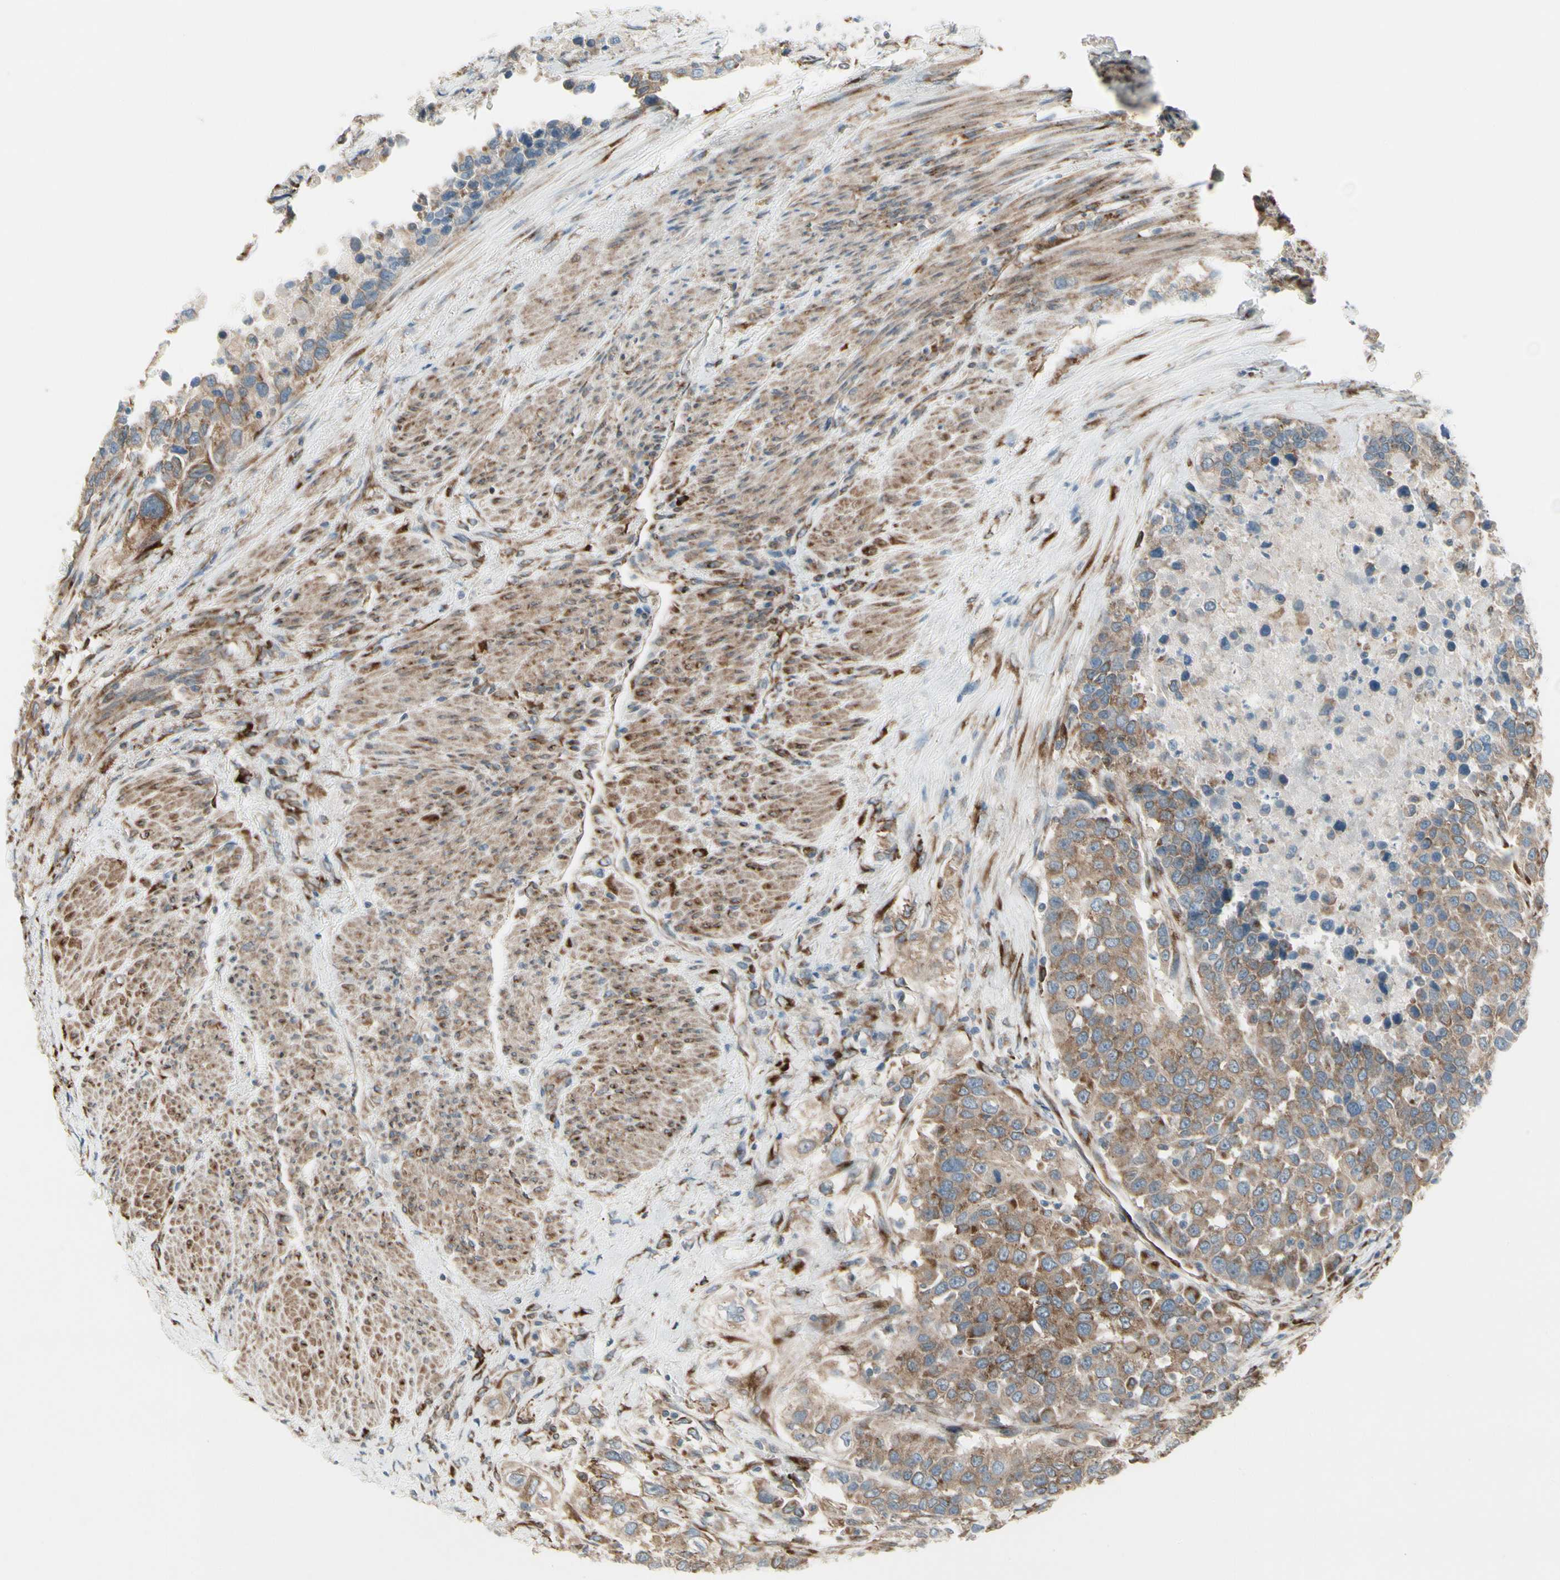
{"staining": {"intensity": "moderate", "quantity": ">75%", "location": "cytoplasmic/membranous"}, "tissue": "urothelial cancer", "cell_type": "Tumor cells", "image_type": "cancer", "snomed": [{"axis": "morphology", "description": "Urothelial carcinoma, High grade"}, {"axis": "topography", "description": "Urinary bladder"}], "caption": "Moderate cytoplasmic/membranous expression for a protein is identified in approximately >75% of tumor cells of high-grade urothelial carcinoma using immunohistochemistry (IHC).", "gene": "FNDC3A", "patient": {"sex": "female", "age": 80}}